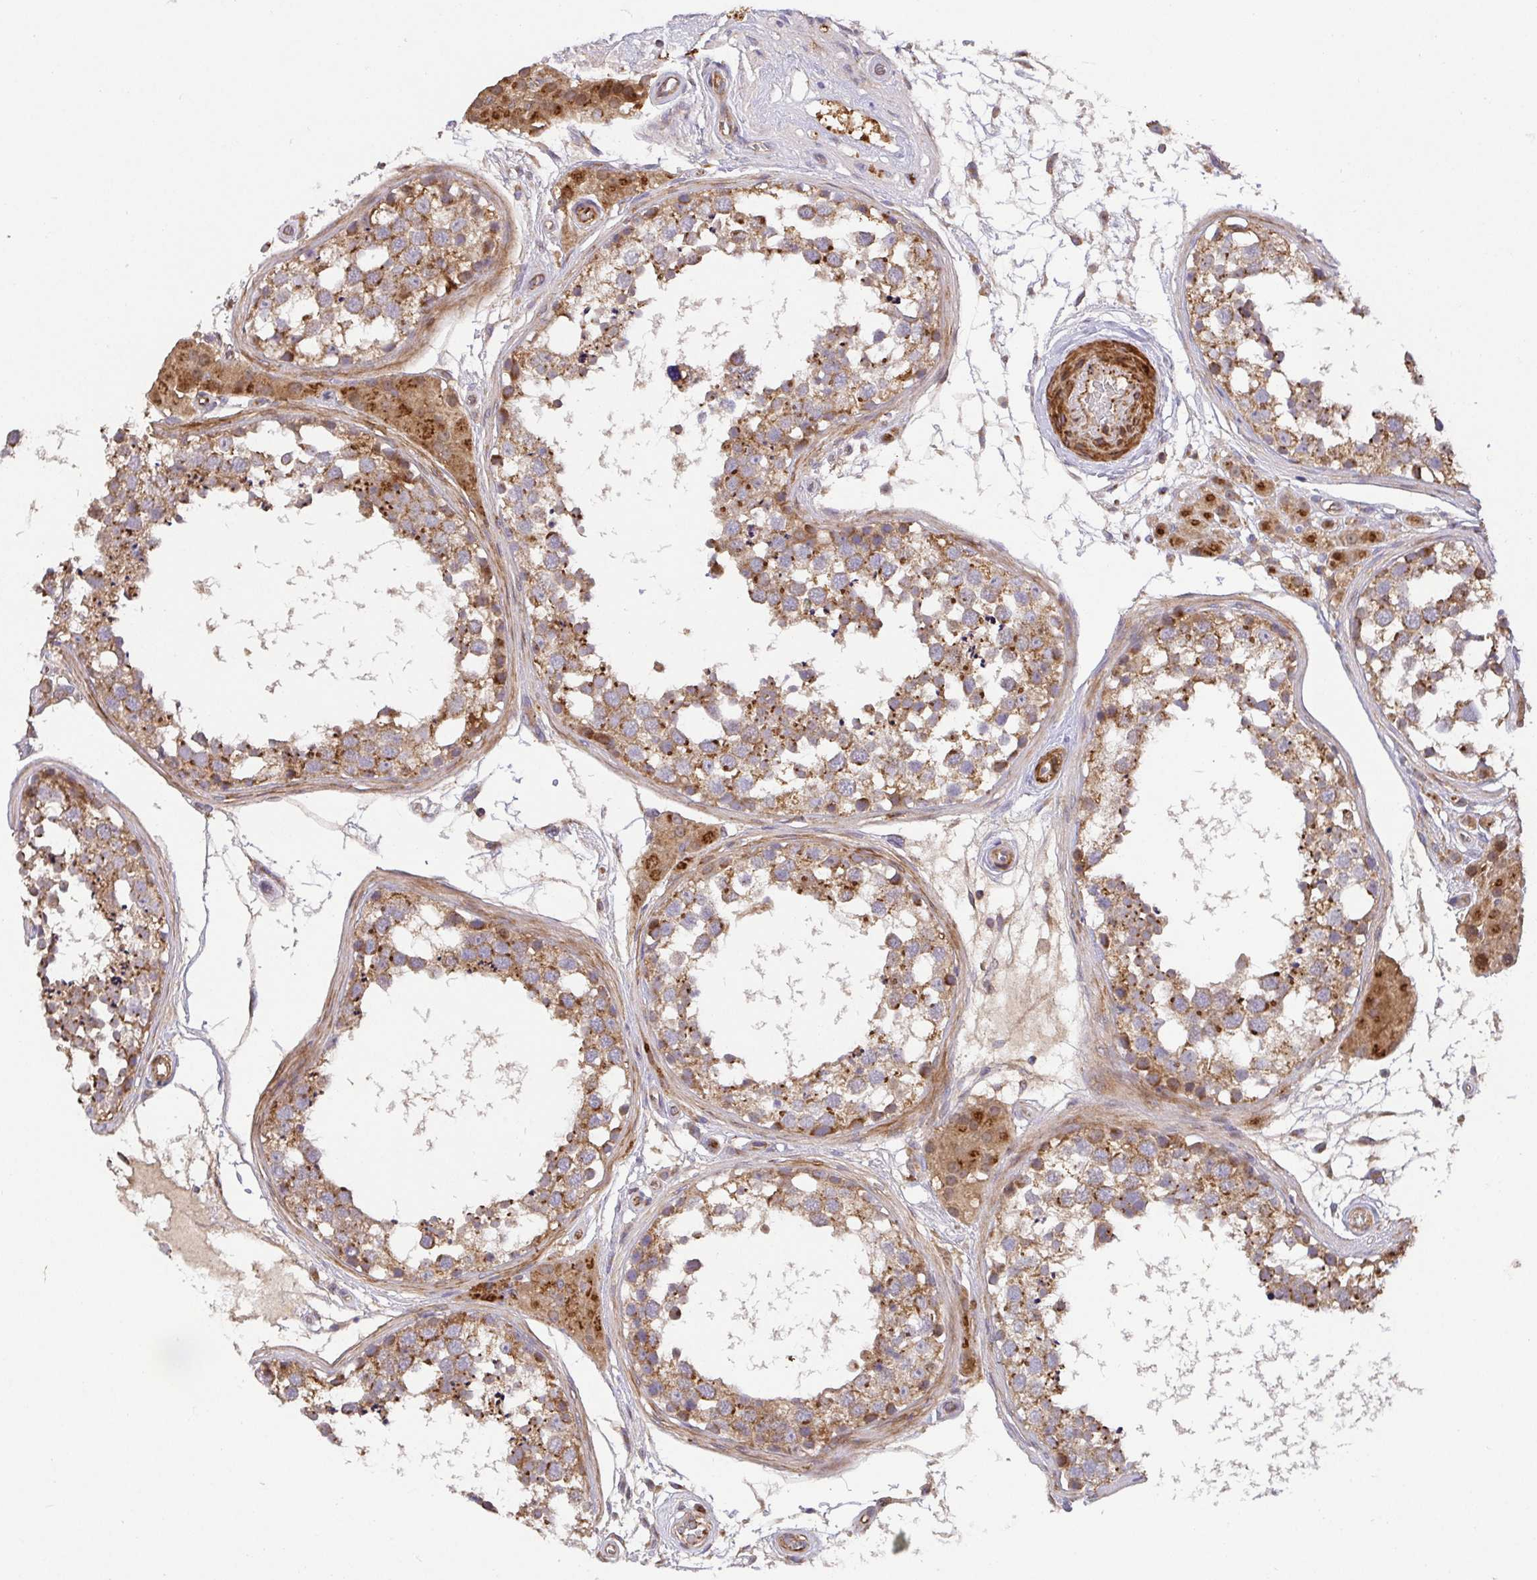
{"staining": {"intensity": "moderate", "quantity": ">75%", "location": "cytoplasmic/membranous"}, "tissue": "testis", "cell_type": "Cells in seminiferous ducts", "image_type": "normal", "snomed": [{"axis": "morphology", "description": "Normal tissue, NOS"}, {"axis": "morphology", "description": "Seminoma, NOS"}, {"axis": "topography", "description": "Testis"}], "caption": "Cells in seminiferous ducts reveal medium levels of moderate cytoplasmic/membranous positivity in approximately >75% of cells in benign human testis.", "gene": "TM9SF4", "patient": {"sex": "male", "age": 65}}